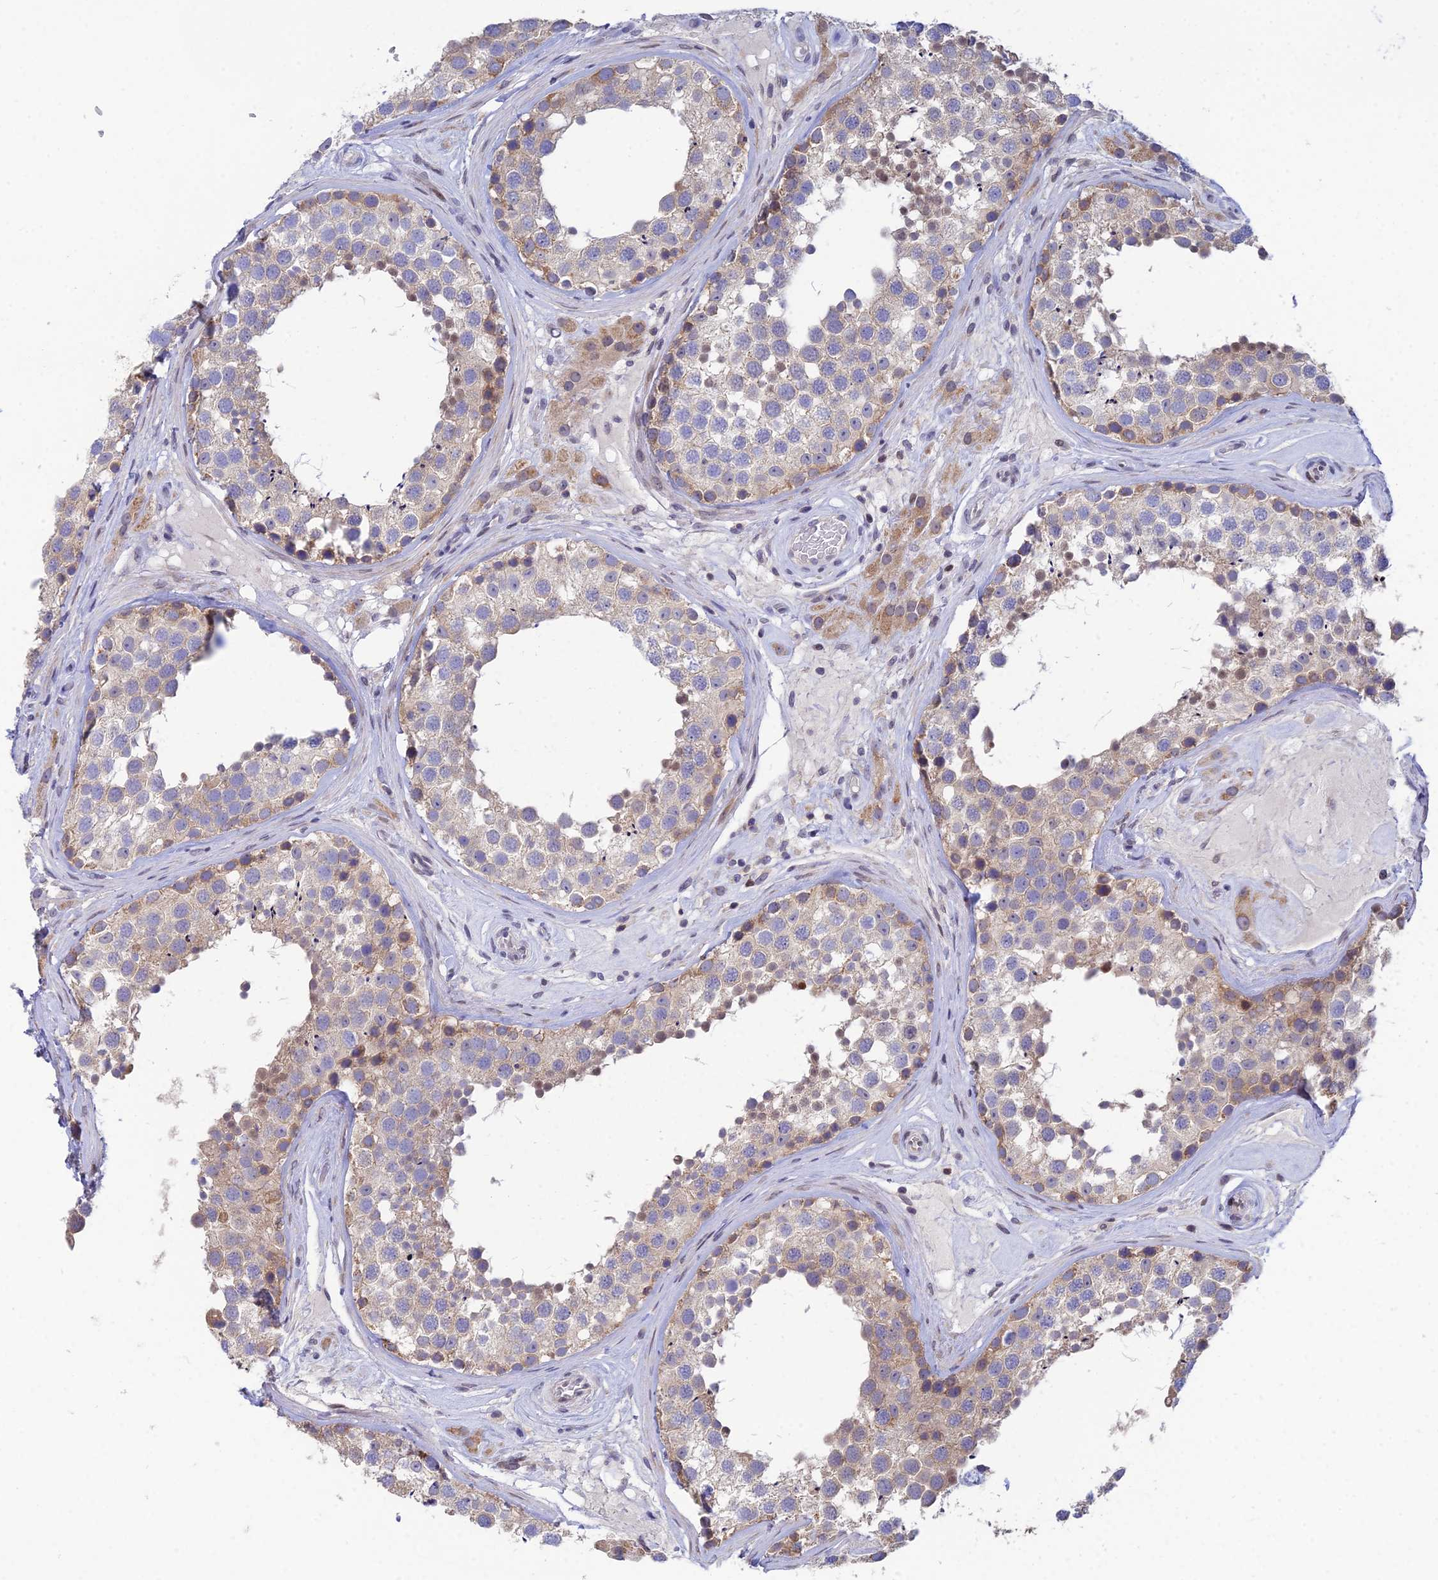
{"staining": {"intensity": "moderate", "quantity": "<25%", "location": "cytoplasmic/membranous"}, "tissue": "testis", "cell_type": "Cells in seminiferous ducts", "image_type": "normal", "snomed": [{"axis": "morphology", "description": "Normal tissue, NOS"}, {"axis": "topography", "description": "Testis"}], "caption": "An immunohistochemistry (IHC) photomicrograph of benign tissue is shown. Protein staining in brown shows moderate cytoplasmic/membranous positivity in testis within cells in seminiferous ducts. (DAB IHC, brown staining for protein, blue staining for nuclei).", "gene": "ELOA2", "patient": {"sex": "male", "age": 26}}